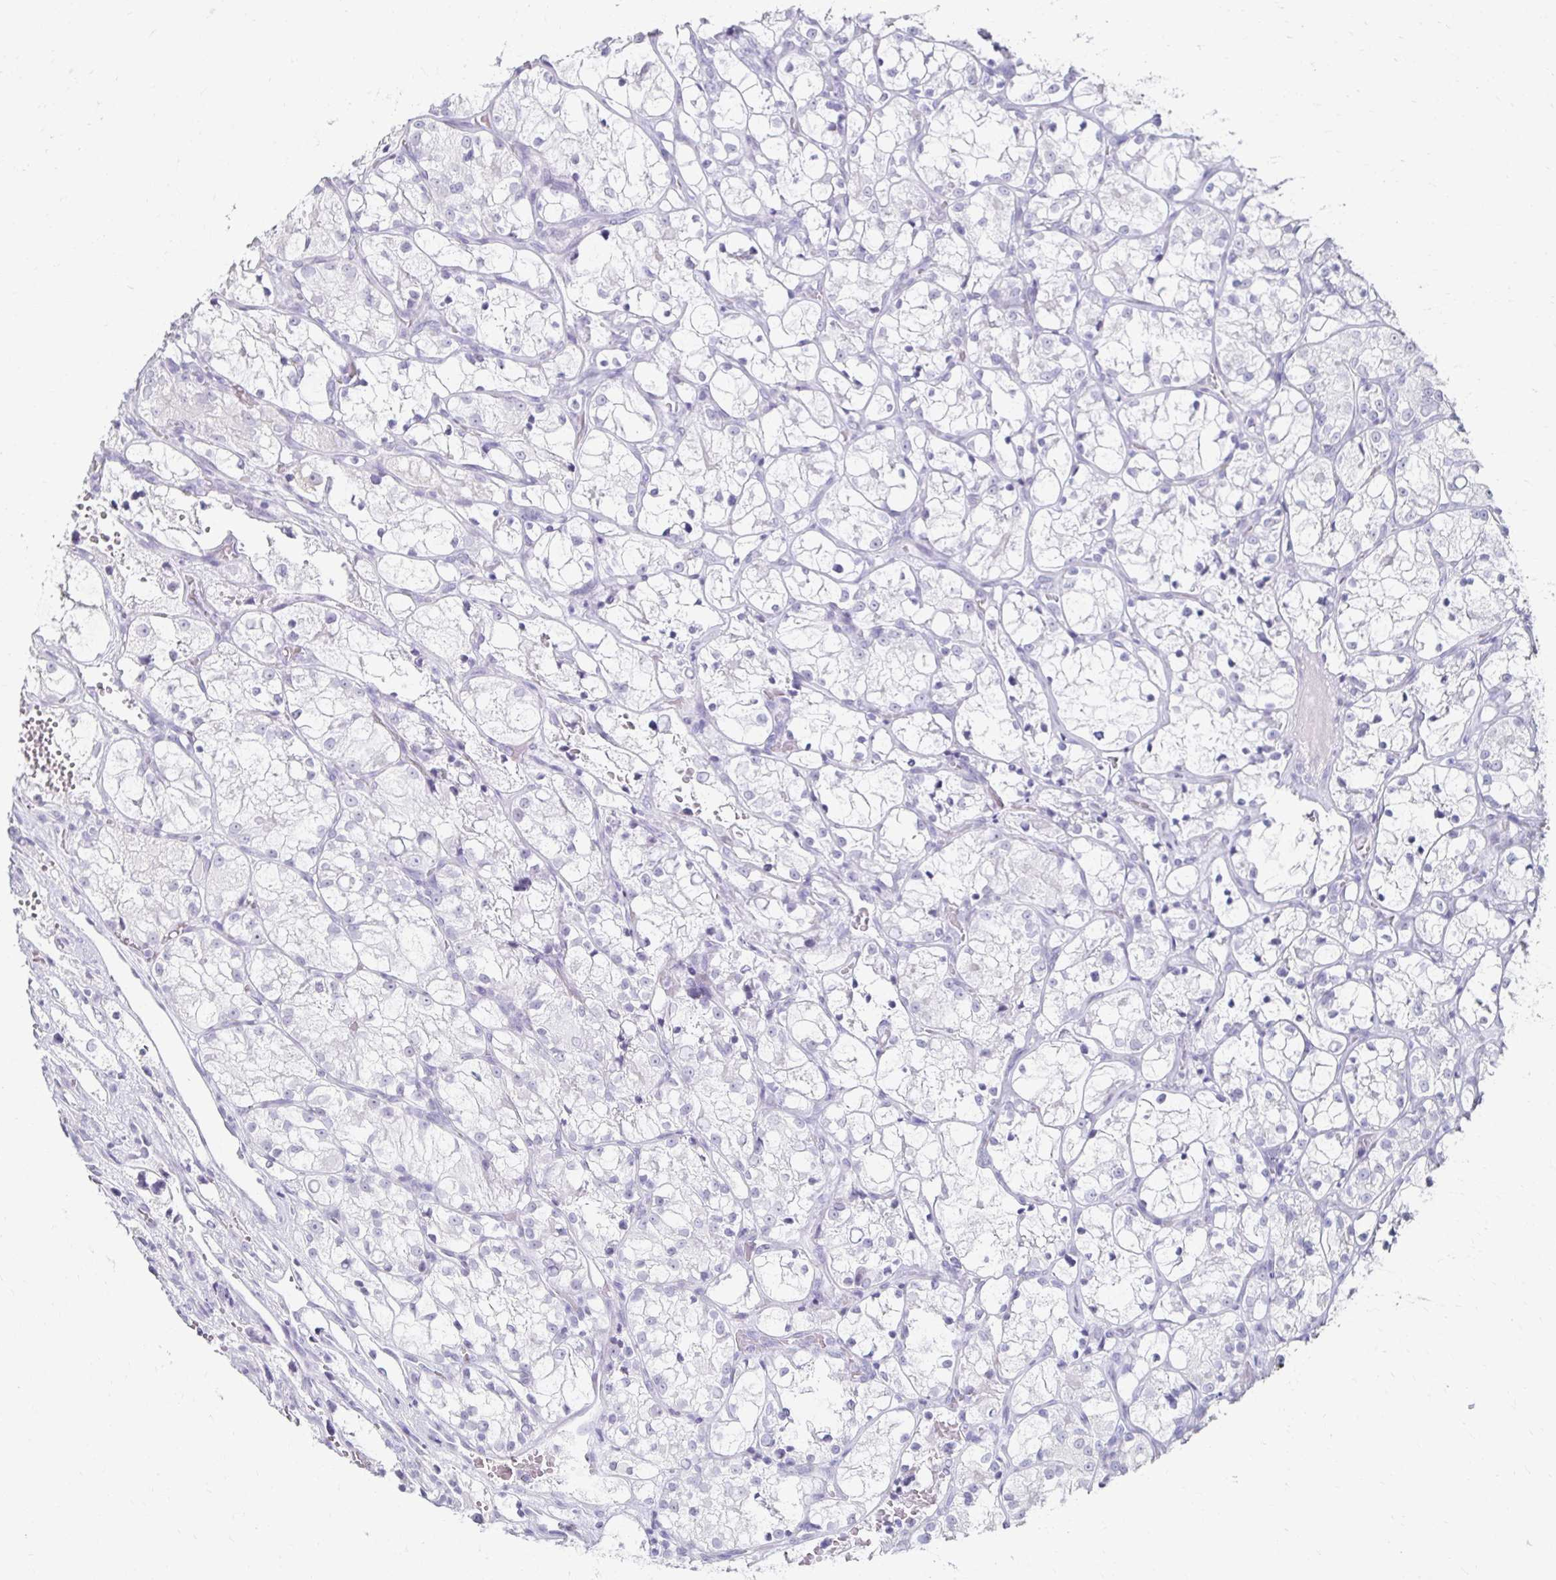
{"staining": {"intensity": "negative", "quantity": "none", "location": "none"}, "tissue": "renal cancer", "cell_type": "Tumor cells", "image_type": "cancer", "snomed": [{"axis": "morphology", "description": "Adenocarcinoma, NOS"}, {"axis": "topography", "description": "Kidney"}], "caption": "Immunohistochemical staining of renal adenocarcinoma demonstrates no significant staining in tumor cells.", "gene": "TOMM34", "patient": {"sex": "female", "age": 69}}